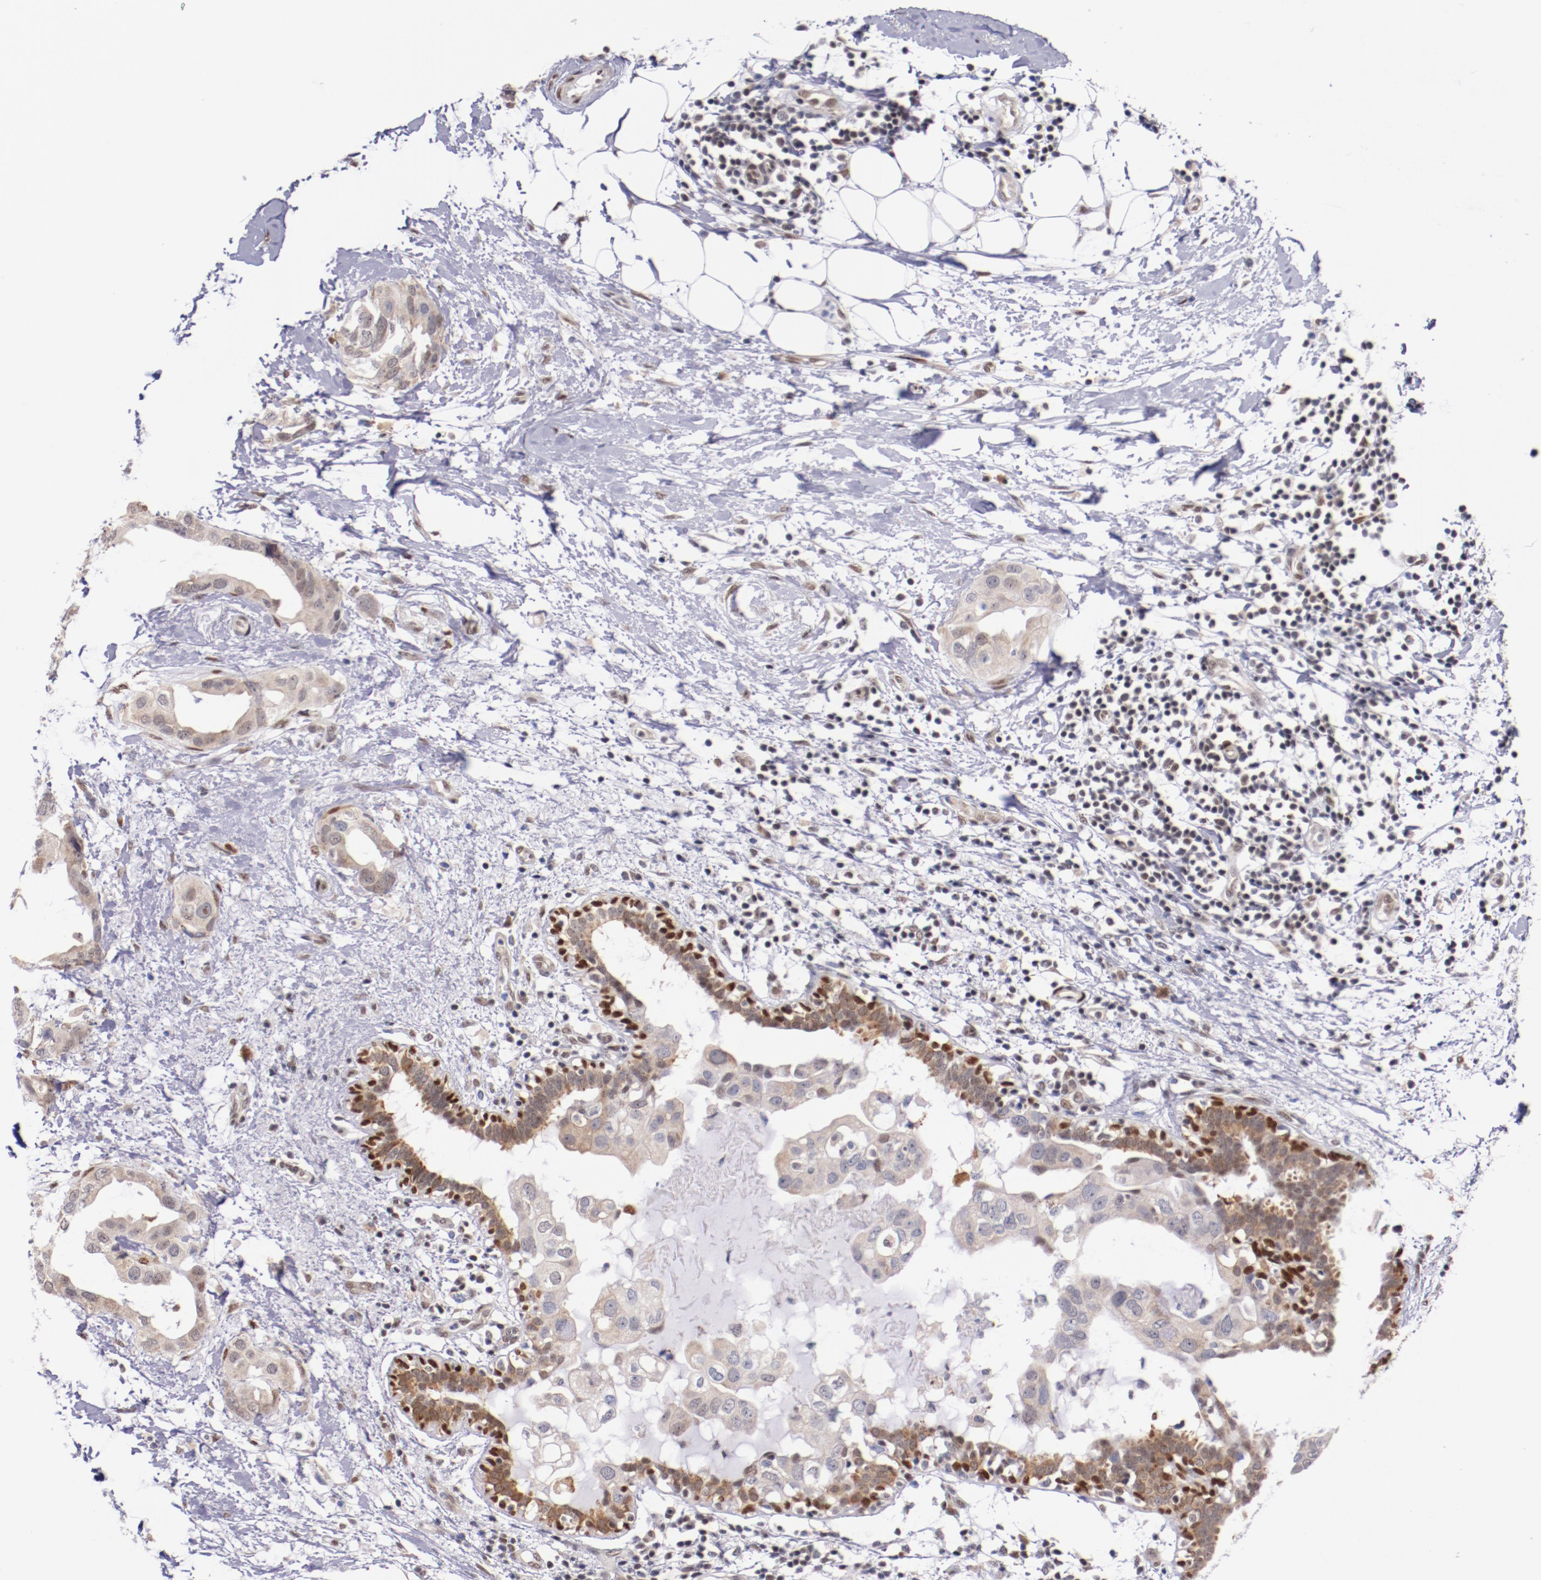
{"staining": {"intensity": "weak", "quantity": "25%-75%", "location": "cytoplasmic/membranous"}, "tissue": "breast cancer", "cell_type": "Tumor cells", "image_type": "cancer", "snomed": [{"axis": "morphology", "description": "Duct carcinoma"}, {"axis": "topography", "description": "Breast"}], "caption": "IHC of human breast cancer (invasive ductal carcinoma) exhibits low levels of weak cytoplasmic/membranous staining in approximately 25%-75% of tumor cells.", "gene": "SRF", "patient": {"sex": "female", "age": 40}}